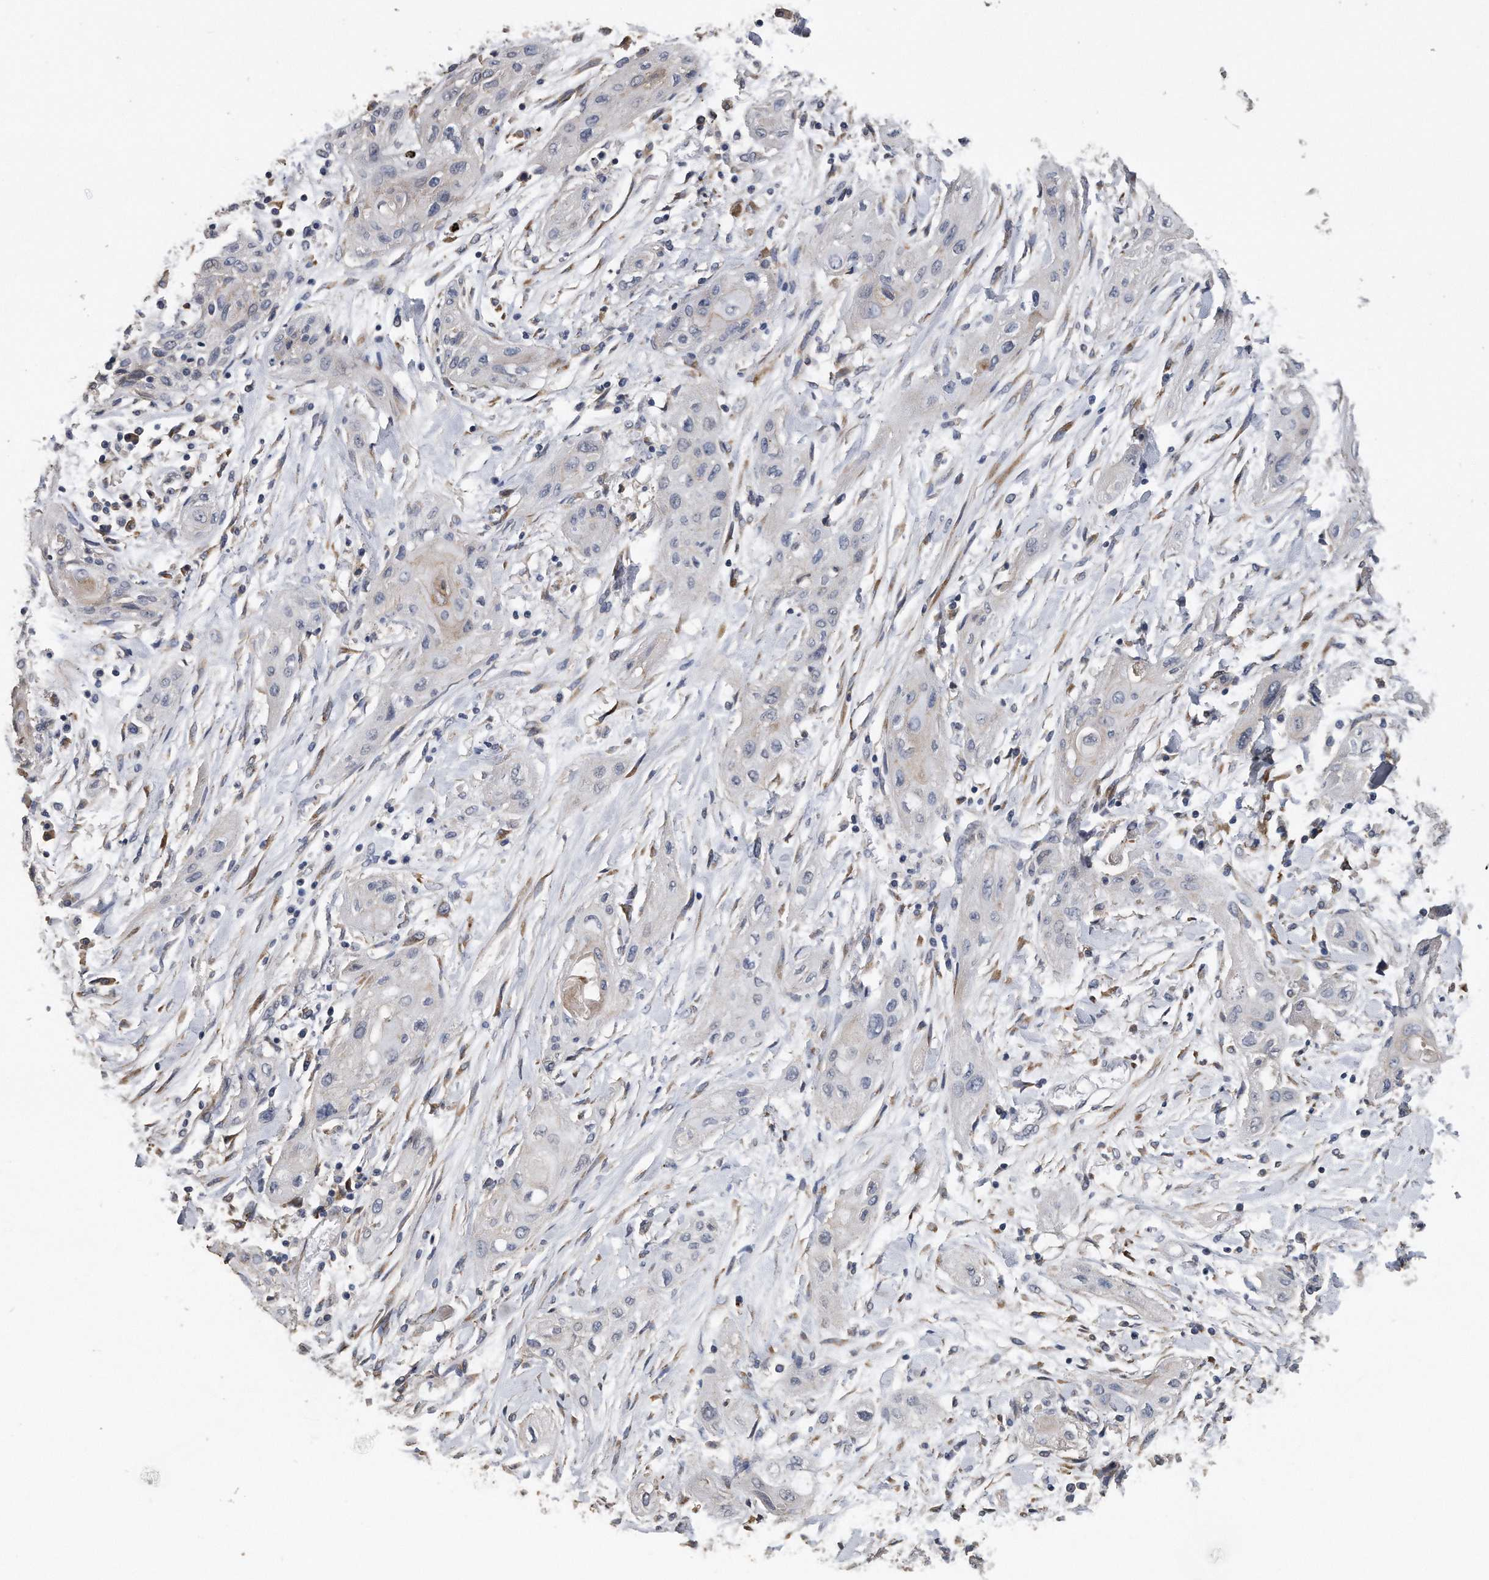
{"staining": {"intensity": "negative", "quantity": "none", "location": "none"}, "tissue": "lung cancer", "cell_type": "Tumor cells", "image_type": "cancer", "snomed": [{"axis": "morphology", "description": "Squamous cell carcinoma, NOS"}, {"axis": "topography", "description": "Lung"}], "caption": "Tumor cells show no significant protein expression in lung cancer (squamous cell carcinoma).", "gene": "PCLO", "patient": {"sex": "female", "age": 47}}